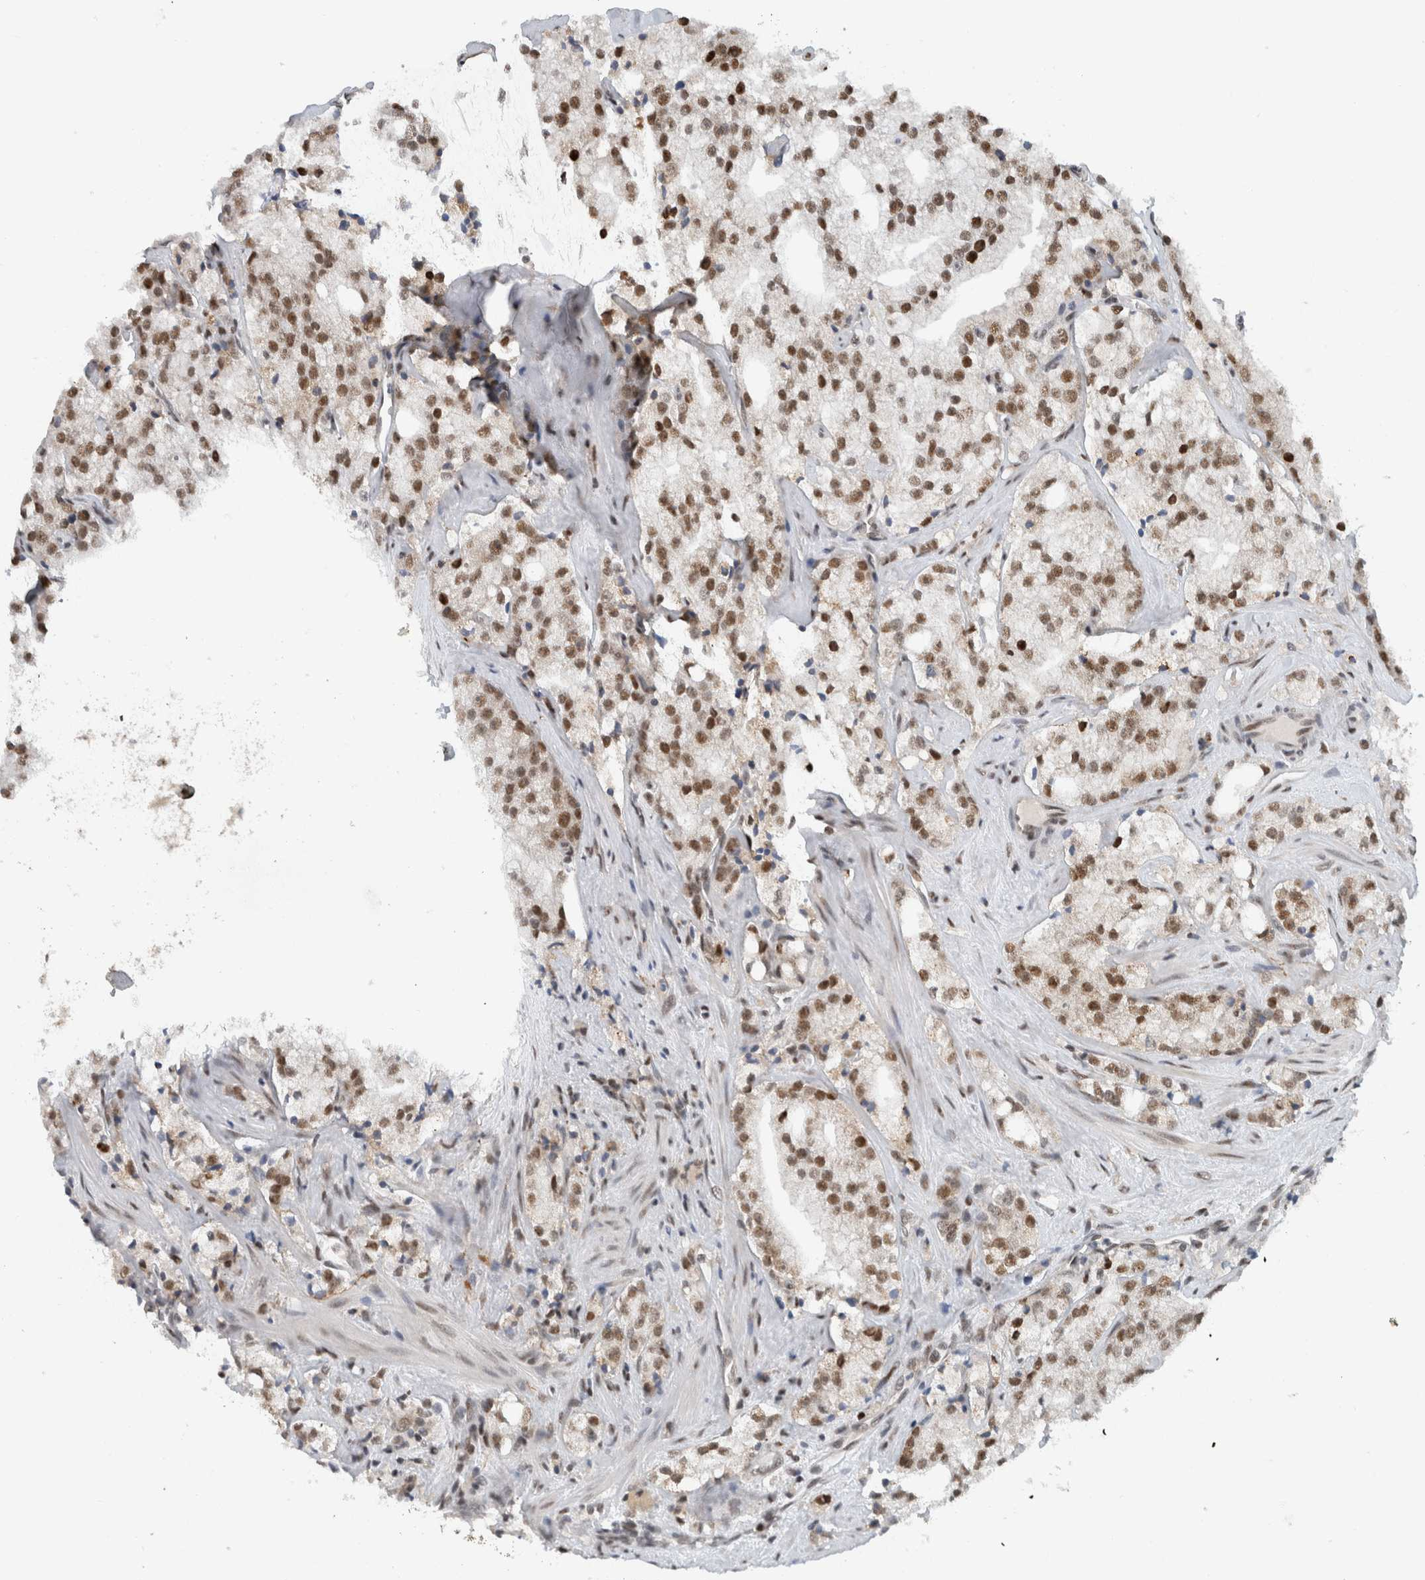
{"staining": {"intensity": "moderate", "quantity": ">75%", "location": "nuclear"}, "tissue": "prostate cancer", "cell_type": "Tumor cells", "image_type": "cancer", "snomed": [{"axis": "morphology", "description": "Adenocarcinoma, High grade"}, {"axis": "topography", "description": "Prostate"}], "caption": "Prostate cancer was stained to show a protein in brown. There is medium levels of moderate nuclear positivity in approximately >75% of tumor cells. Immunohistochemistry (ihc) stains the protein of interest in brown and the nuclei are stained blue.", "gene": "HNRNPR", "patient": {"sex": "male", "age": 64}}